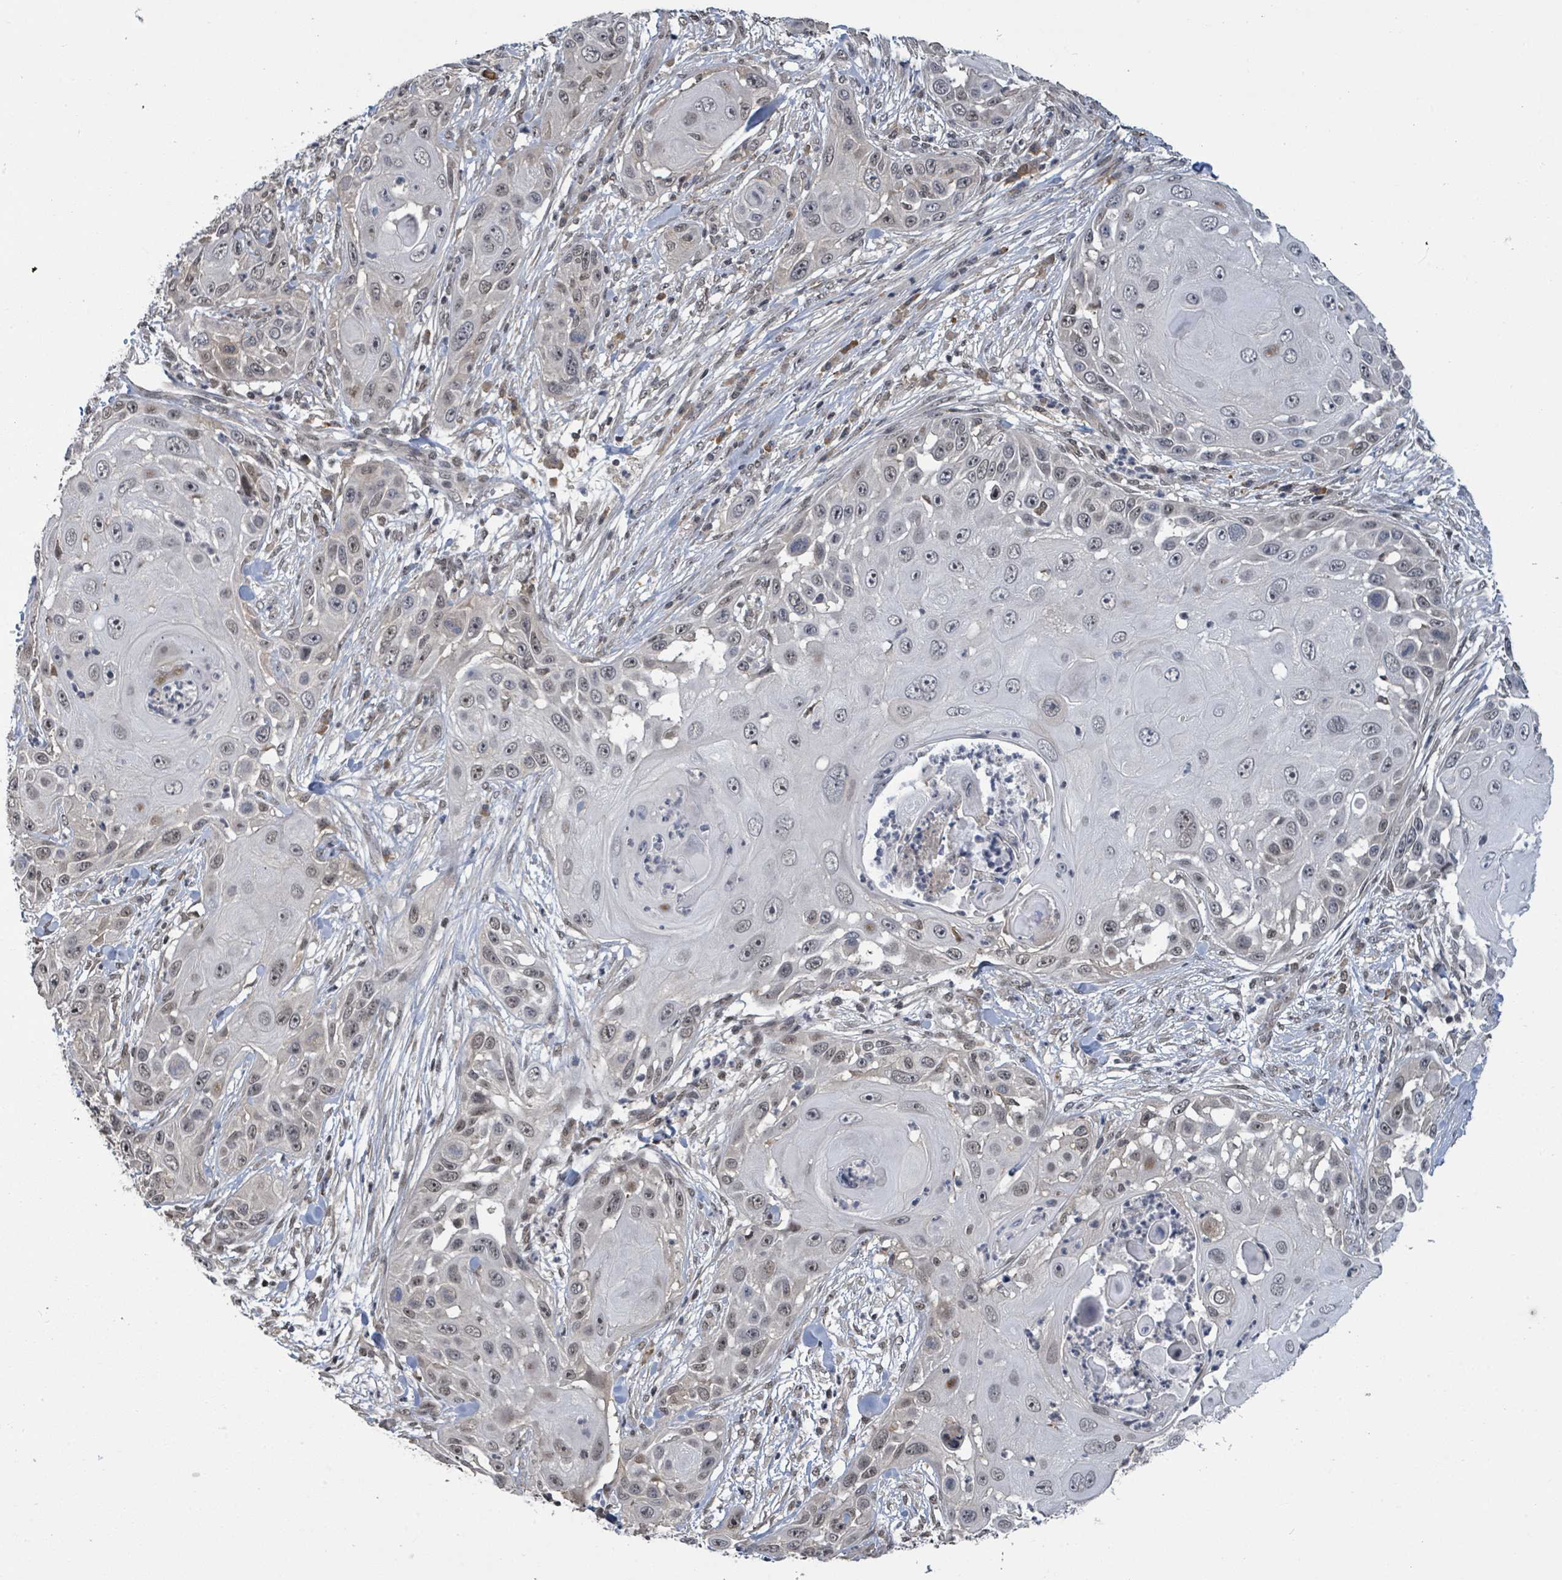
{"staining": {"intensity": "weak", "quantity": "25%-75%", "location": "nuclear"}, "tissue": "skin cancer", "cell_type": "Tumor cells", "image_type": "cancer", "snomed": [{"axis": "morphology", "description": "Squamous cell carcinoma, NOS"}, {"axis": "topography", "description": "Skin"}], "caption": "Weak nuclear protein expression is identified in approximately 25%-75% of tumor cells in squamous cell carcinoma (skin).", "gene": "ZBTB14", "patient": {"sex": "female", "age": 44}}